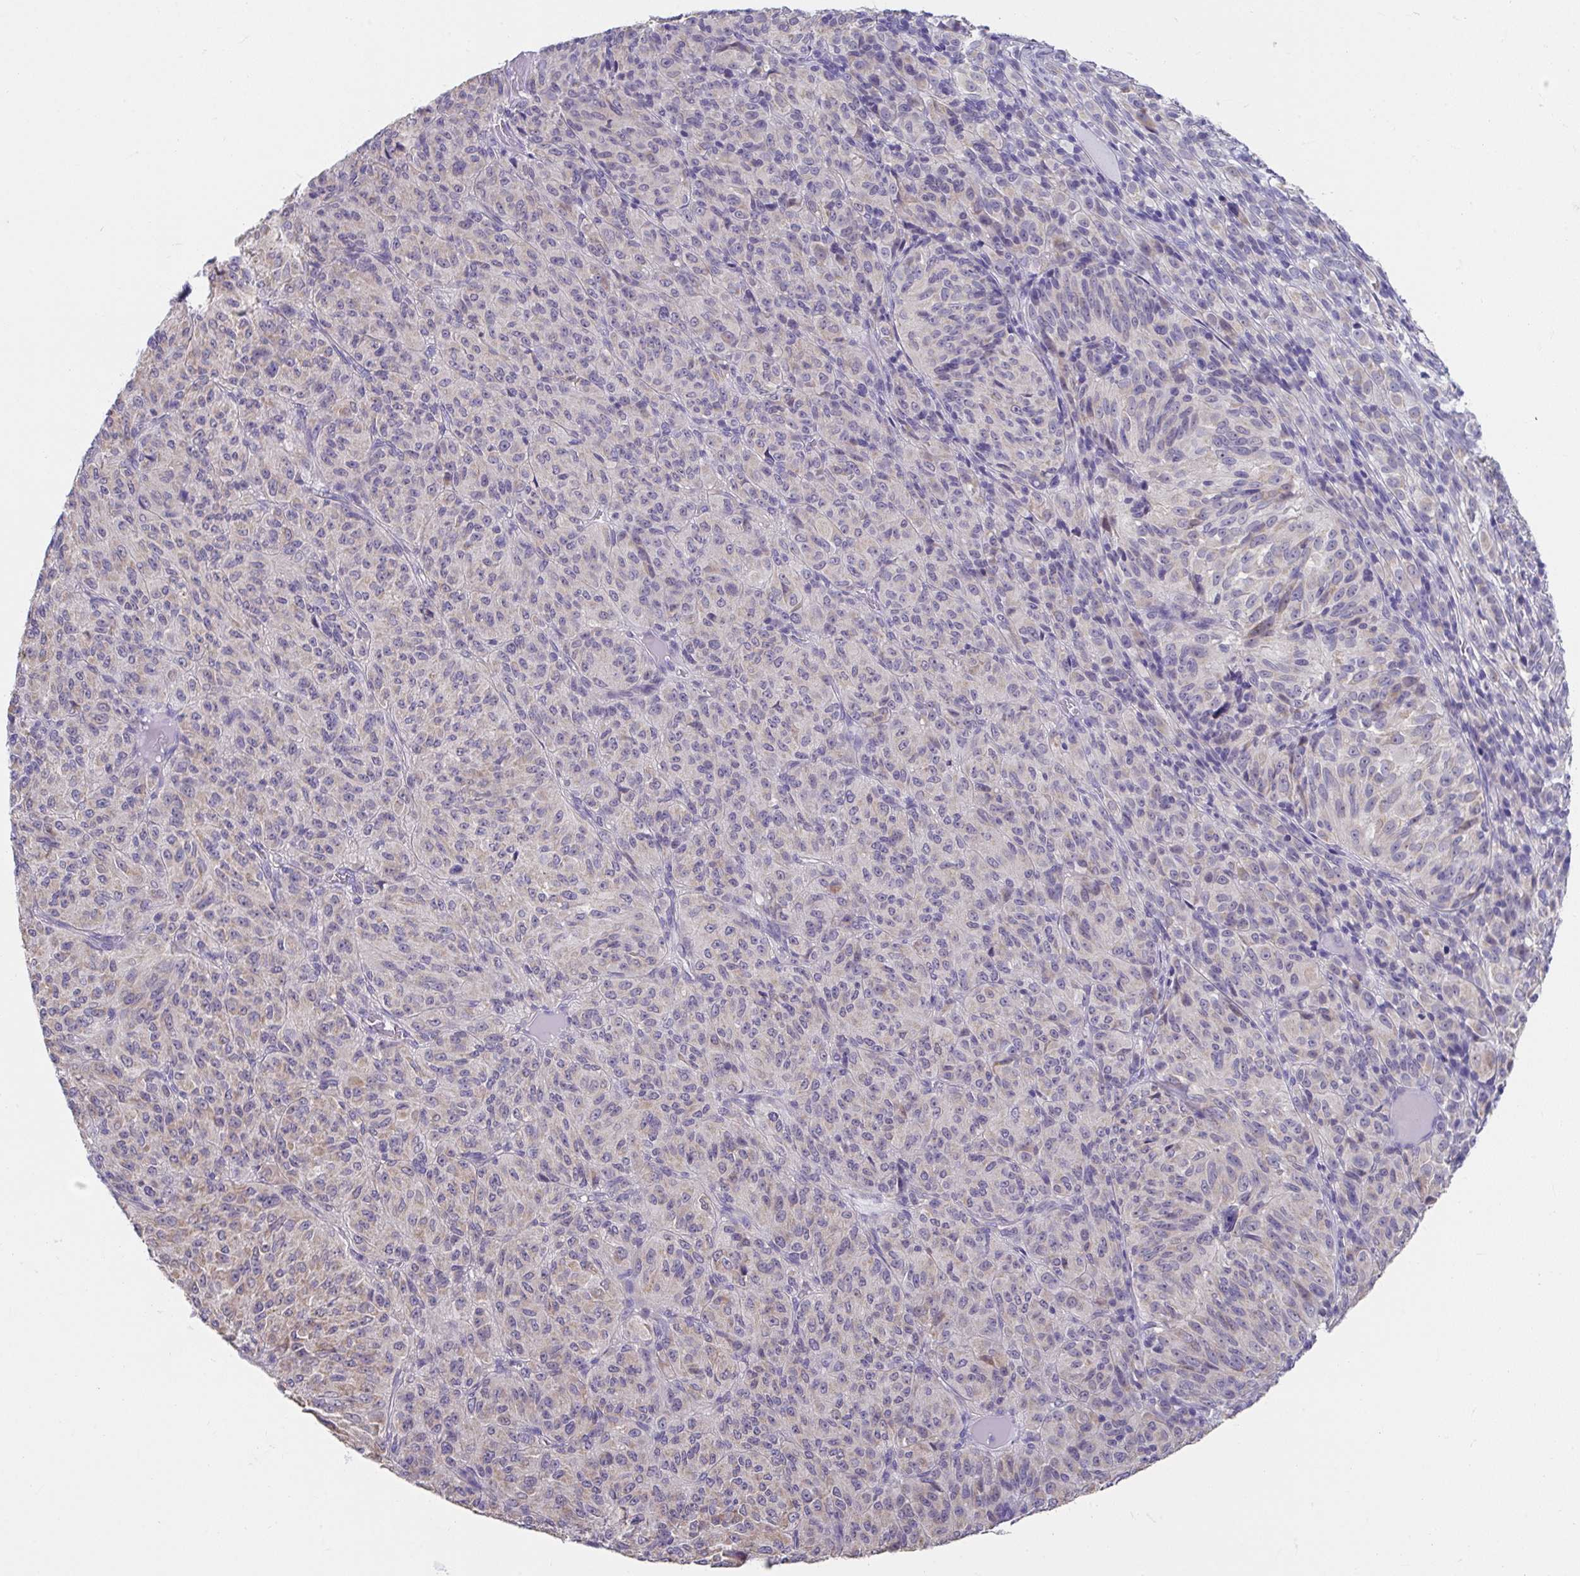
{"staining": {"intensity": "negative", "quantity": "none", "location": "none"}, "tissue": "melanoma", "cell_type": "Tumor cells", "image_type": "cancer", "snomed": [{"axis": "morphology", "description": "Malignant melanoma, Metastatic site"}, {"axis": "topography", "description": "Brain"}], "caption": "The image demonstrates no staining of tumor cells in melanoma.", "gene": "CXCR1", "patient": {"sex": "female", "age": 56}}